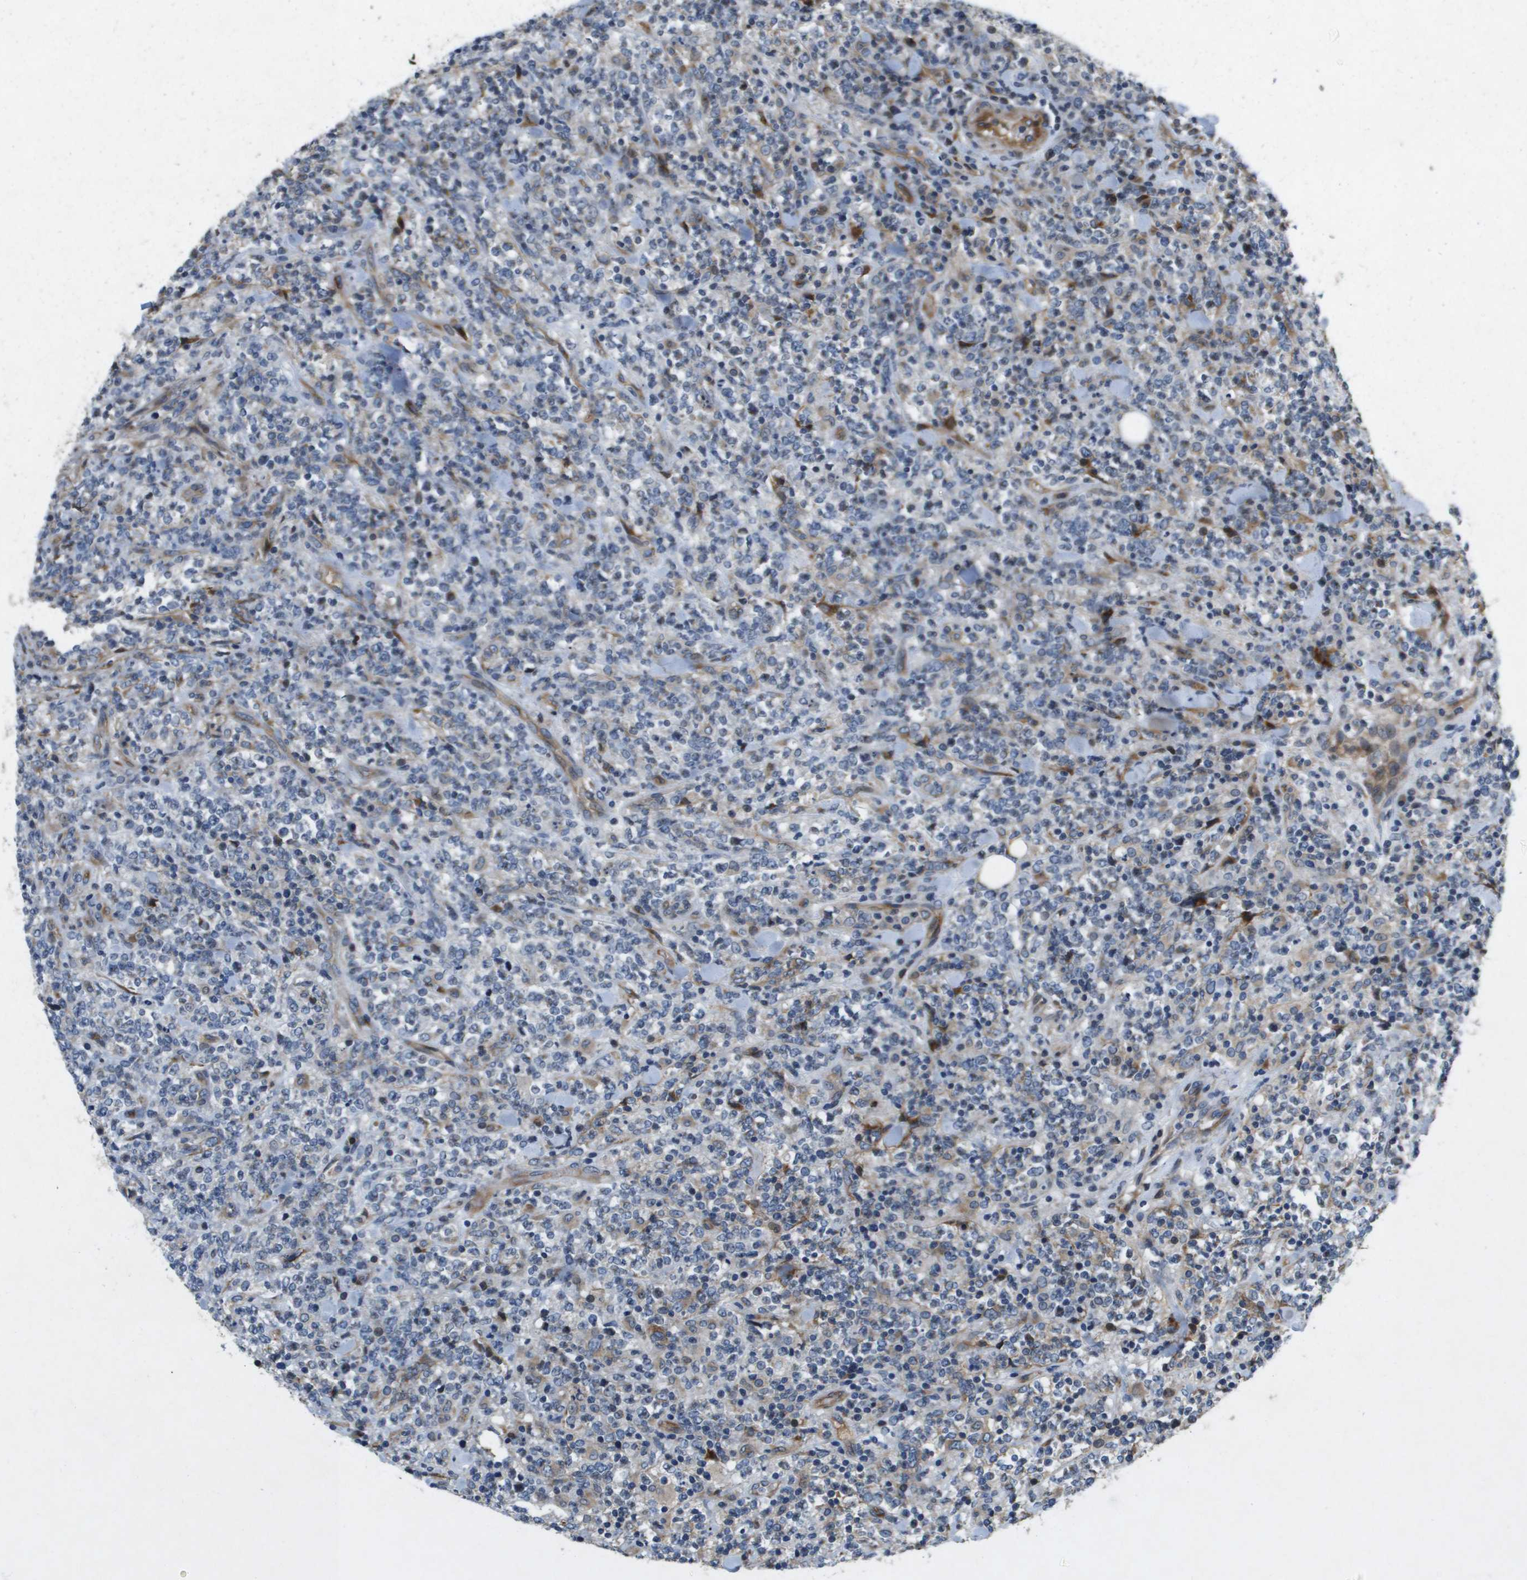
{"staining": {"intensity": "negative", "quantity": "none", "location": "none"}, "tissue": "lymphoma", "cell_type": "Tumor cells", "image_type": "cancer", "snomed": [{"axis": "morphology", "description": "Malignant lymphoma, non-Hodgkin's type, High grade"}, {"axis": "topography", "description": "Soft tissue"}], "caption": "This is an immunohistochemistry micrograph of human lymphoma. There is no expression in tumor cells.", "gene": "ENTPD2", "patient": {"sex": "male", "age": 18}}